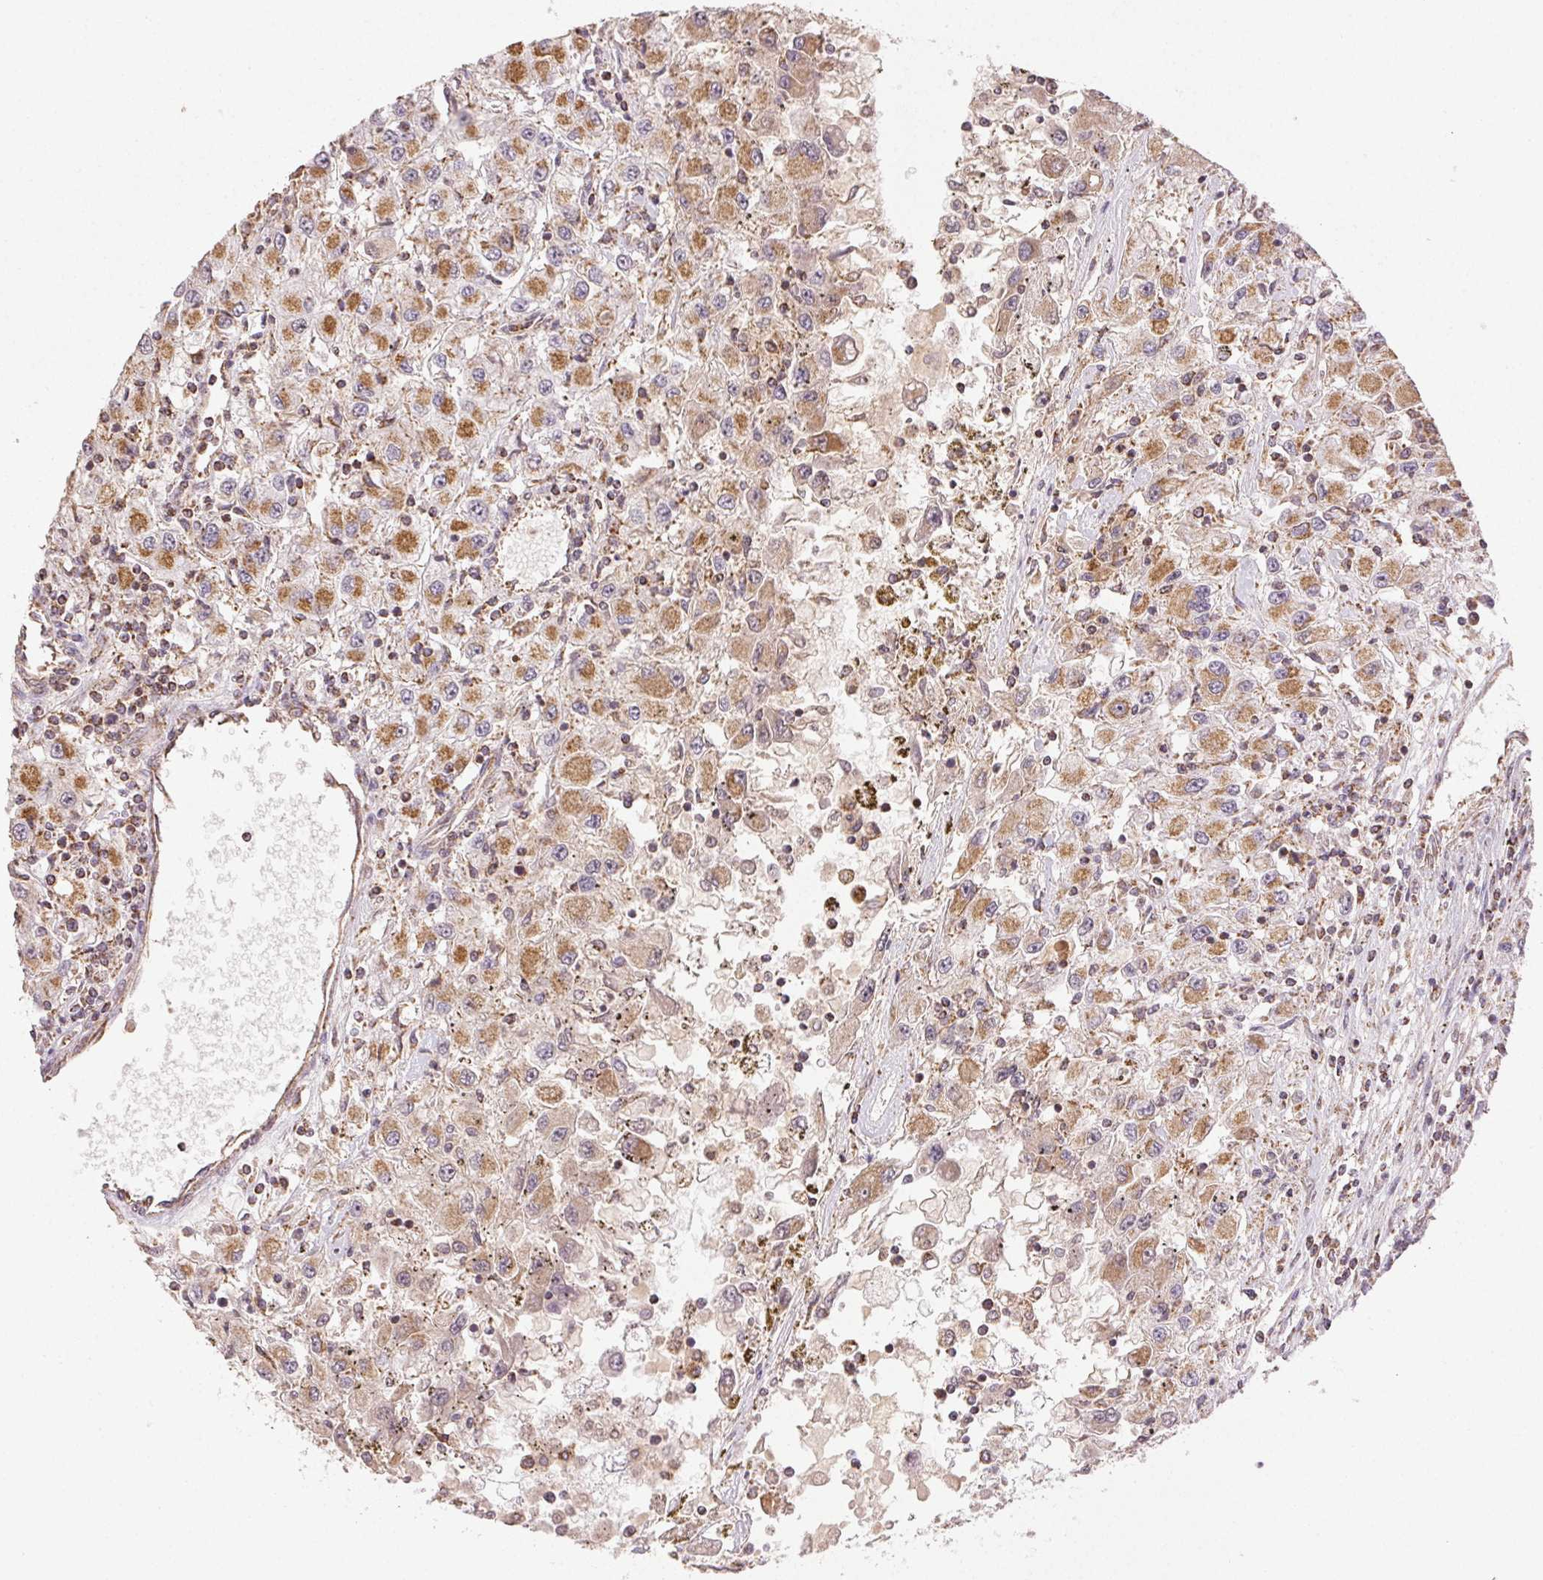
{"staining": {"intensity": "moderate", "quantity": ">75%", "location": "cytoplasmic/membranous"}, "tissue": "renal cancer", "cell_type": "Tumor cells", "image_type": "cancer", "snomed": [{"axis": "morphology", "description": "Adenocarcinoma, NOS"}, {"axis": "topography", "description": "Kidney"}], "caption": "High-power microscopy captured an immunohistochemistry micrograph of adenocarcinoma (renal), revealing moderate cytoplasmic/membranous expression in about >75% of tumor cells.", "gene": "CLASP1", "patient": {"sex": "female", "age": 67}}